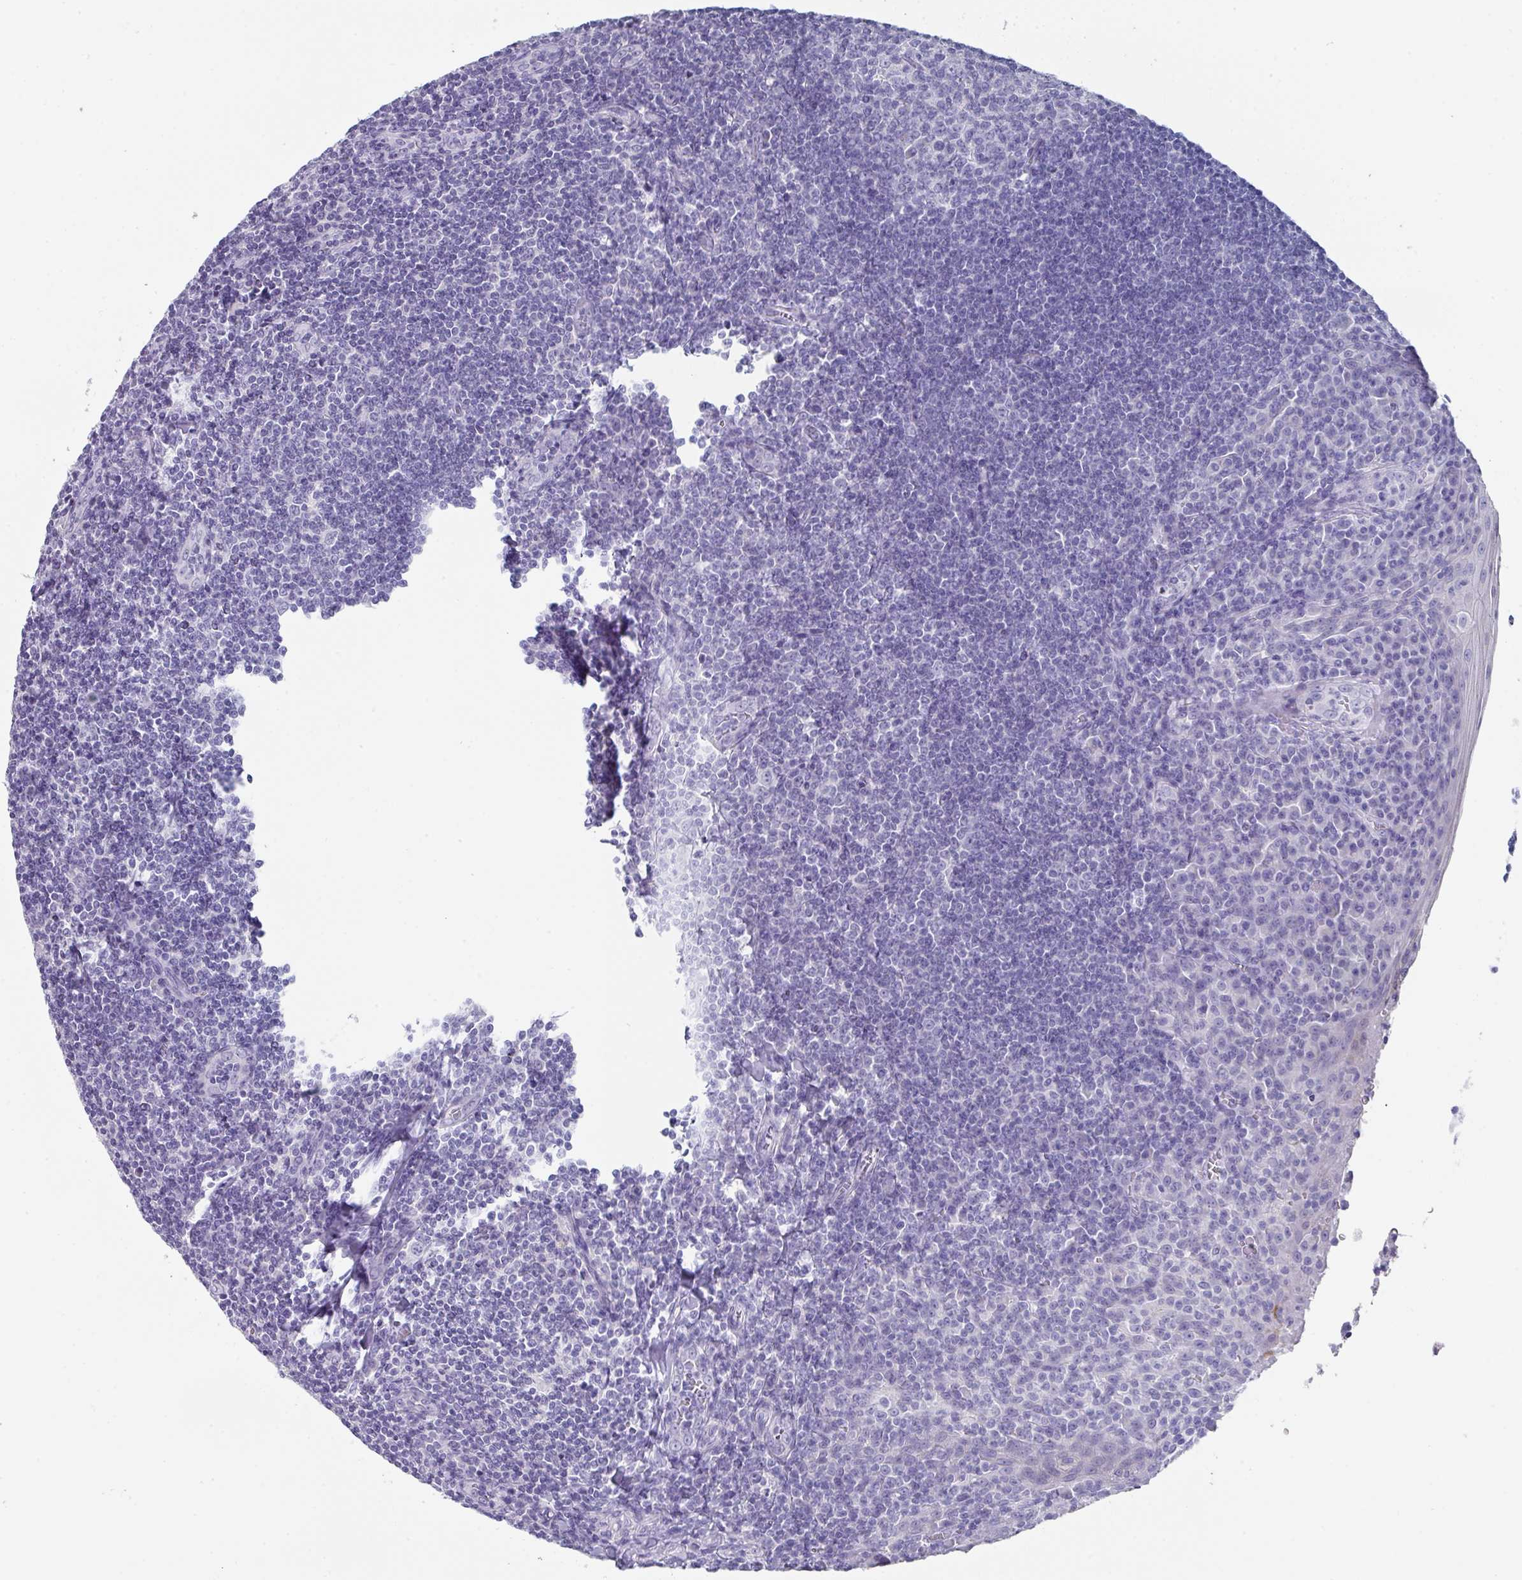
{"staining": {"intensity": "negative", "quantity": "none", "location": "none"}, "tissue": "tonsil", "cell_type": "Germinal center cells", "image_type": "normal", "snomed": [{"axis": "morphology", "description": "Normal tissue, NOS"}, {"axis": "topography", "description": "Tonsil"}], "caption": "Immunohistochemistry photomicrograph of normal tonsil stained for a protein (brown), which exhibits no positivity in germinal center cells. (DAB (3,3'-diaminobenzidine) immunohistochemistry with hematoxylin counter stain).", "gene": "PEX10", "patient": {"sex": "male", "age": 27}}